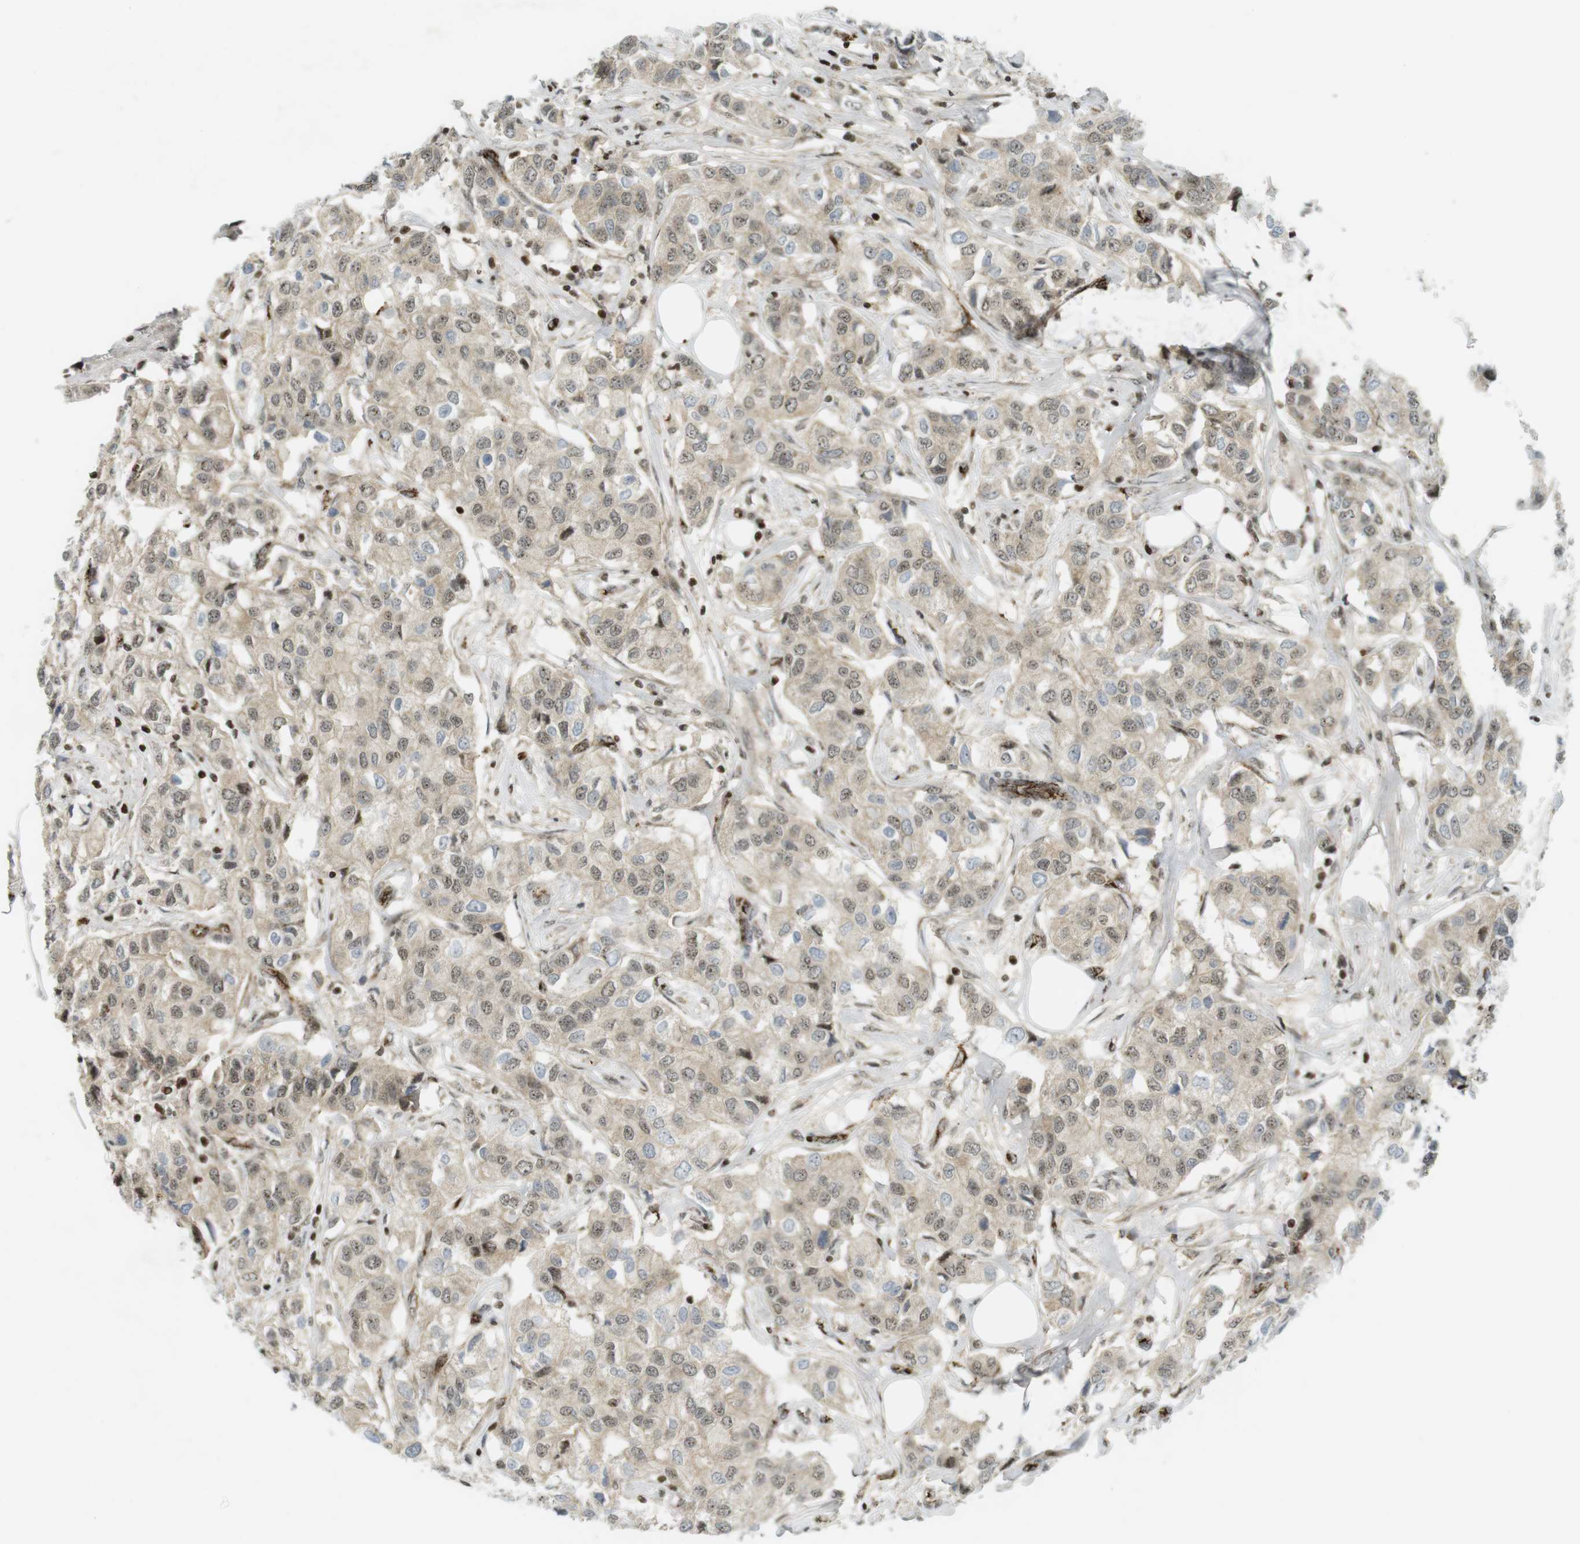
{"staining": {"intensity": "weak", "quantity": ">75%", "location": "cytoplasmic/membranous,nuclear"}, "tissue": "breast cancer", "cell_type": "Tumor cells", "image_type": "cancer", "snomed": [{"axis": "morphology", "description": "Duct carcinoma"}, {"axis": "topography", "description": "Breast"}], "caption": "IHC staining of breast cancer (invasive ductal carcinoma), which demonstrates low levels of weak cytoplasmic/membranous and nuclear expression in approximately >75% of tumor cells indicating weak cytoplasmic/membranous and nuclear protein staining. The staining was performed using DAB (3,3'-diaminobenzidine) (brown) for protein detection and nuclei were counterstained in hematoxylin (blue).", "gene": "PPP1R13B", "patient": {"sex": "female", "age": 80}}